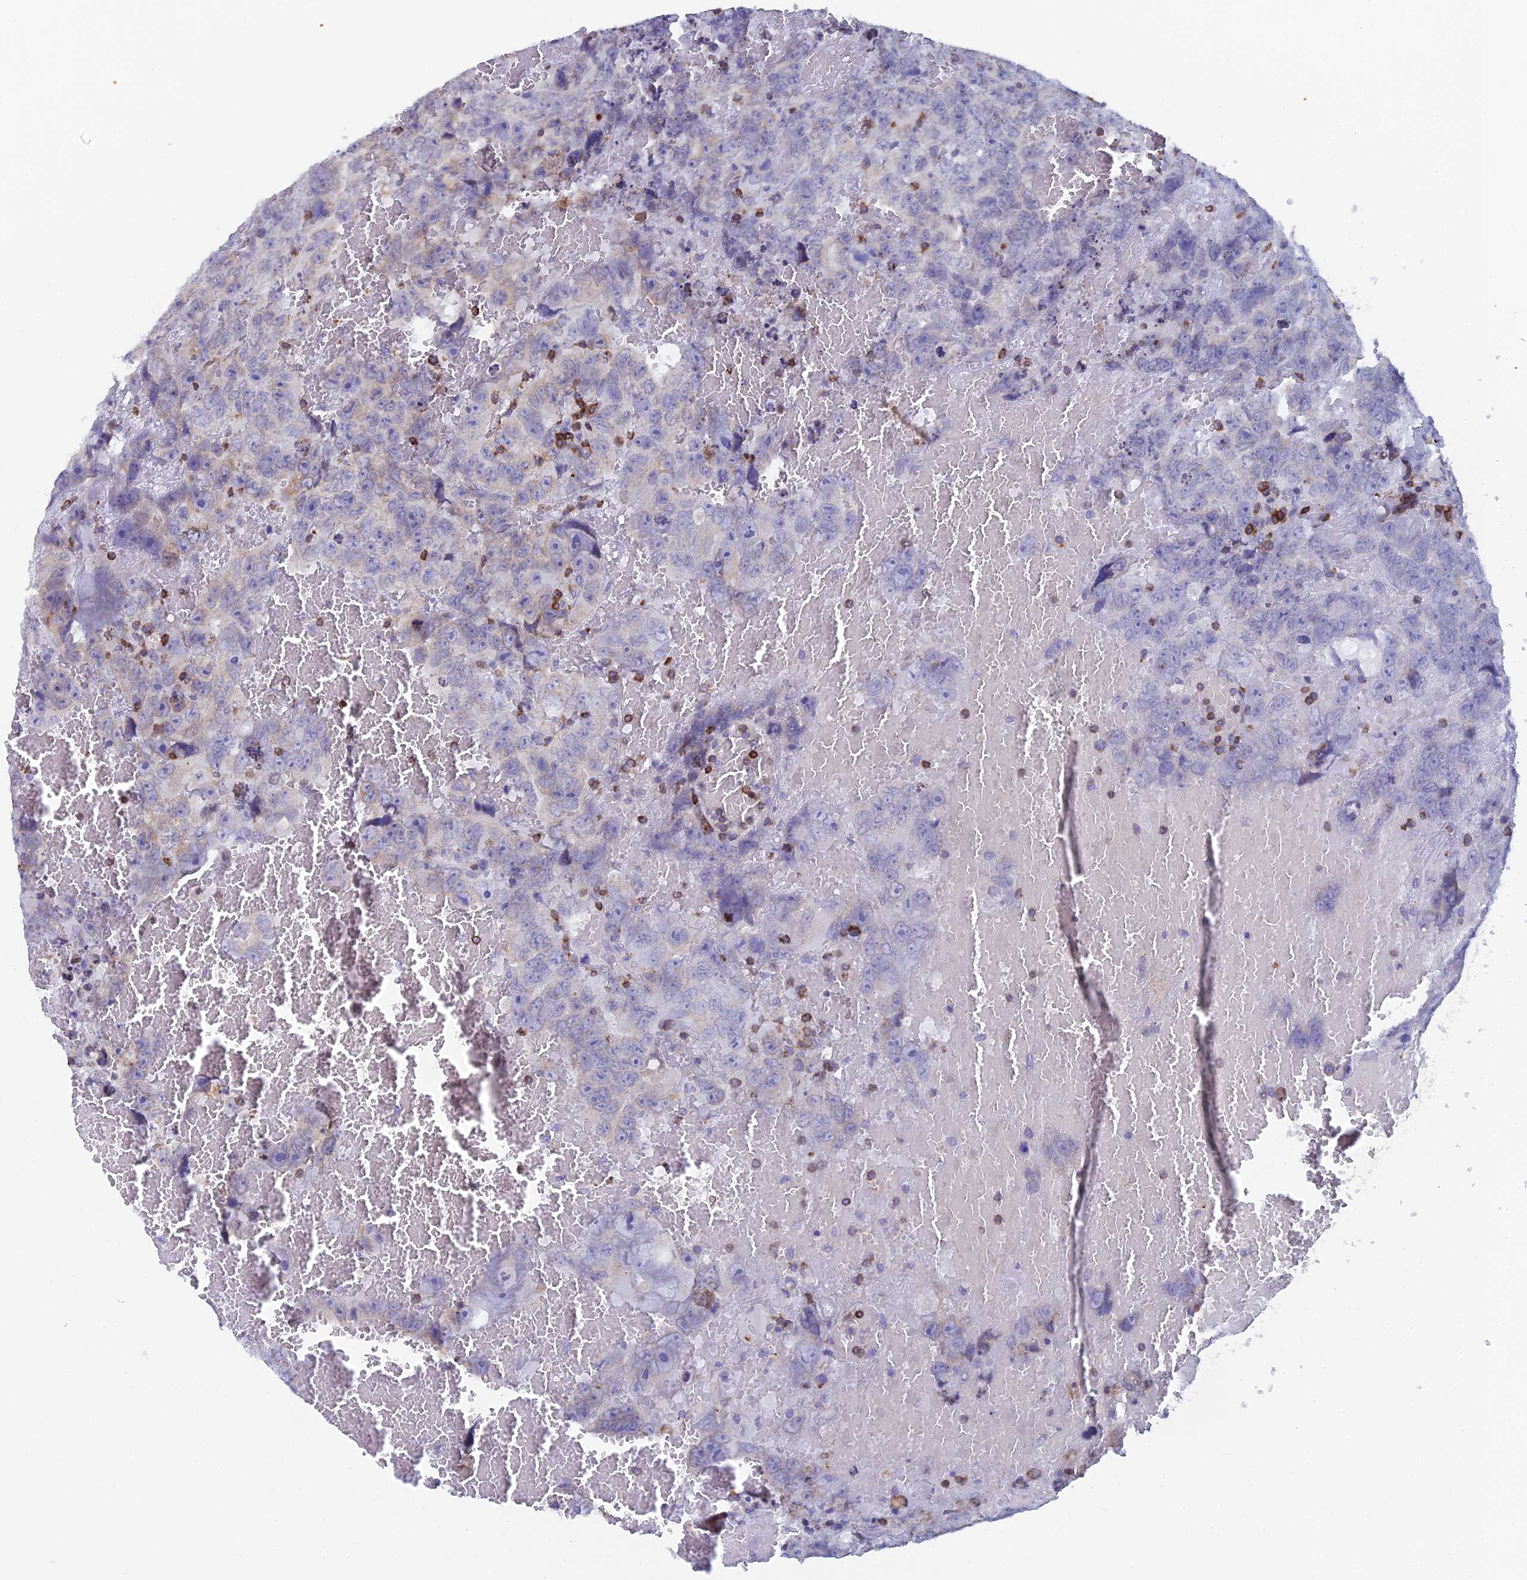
{"staining": {"intensity": "negative", "quantity": "none", "location": "none"}, "tissue": "testis cancer", "cell_type": "Tumor cells", "image_type": "cancer", "snomed": [{"axis": "morphology", "description": "Carcinoma, Embryonal, NOS"}, {"axis": "topography", "description": "Testis"}], "caption": "This photomicrograph is of testis cancer (embryonal carcinoma) stained with IHC to label a protein in brown with the nuclei are counter-stained blue. There is no positivity in tumor cells.", "gene": "ABI3BP", "patient": {"sex": "male", "age": 45}}